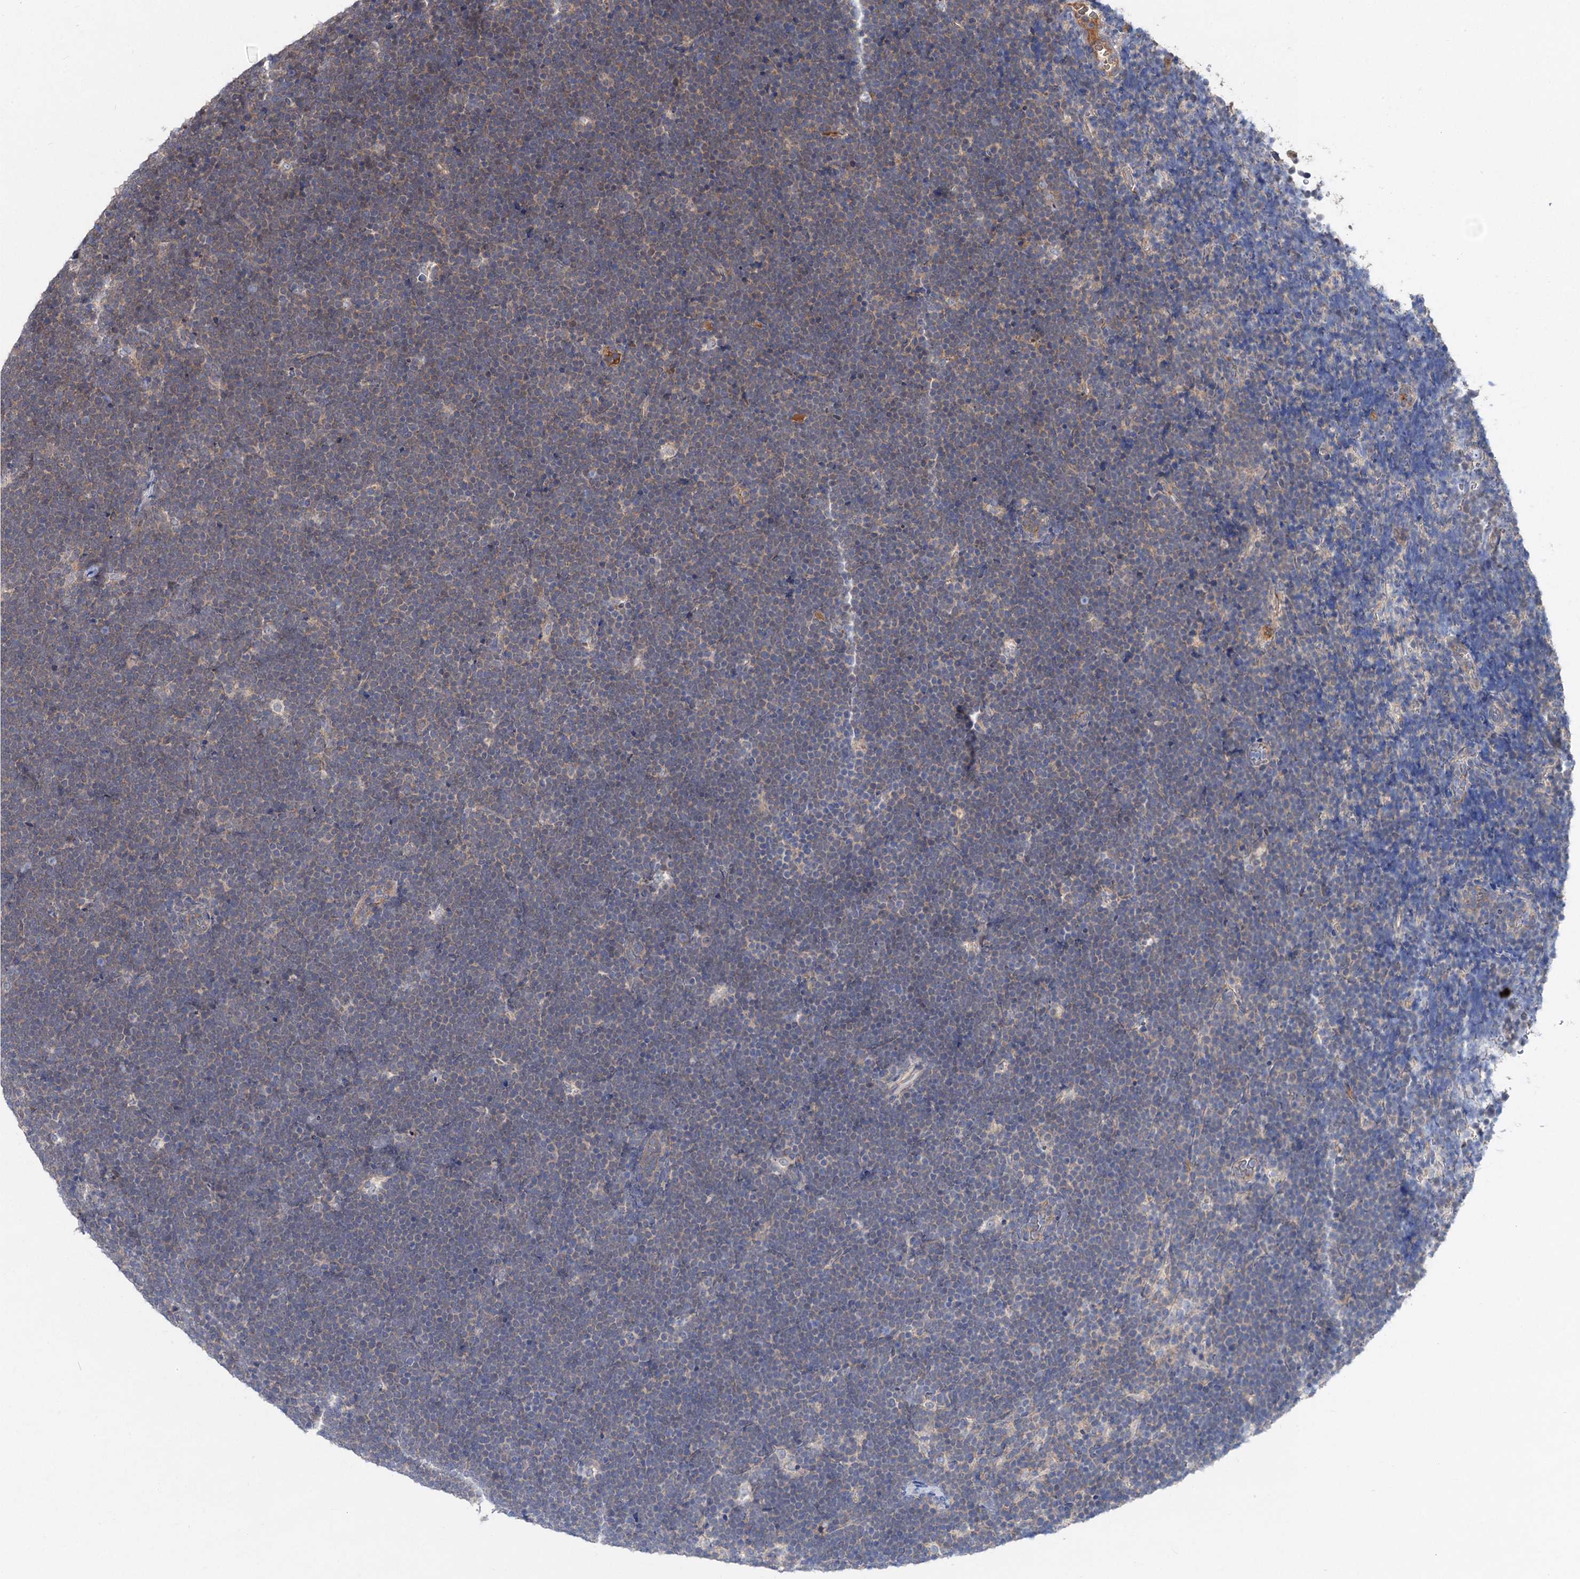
{"staining": {"intensity": "weak", "quantity": "25%-75%", "location": "cytoplasmic/membranous"}, "tissue": "lymphoma", "cell_type": "Tumor cells", "image_type": "cancer", "snomed": [{"axis": "morphology", "description": "Malignant lymphoma, non-Hodgkin's type, High grade"}, {"axis": "topography", "description": "Lymph node"}], "caption": "Brown immunohistochemical staining in lymphoma shows weak cytoplasmic/membranous staining in about 25%-75% of tumor cells. (brown staining indicates protein expression, while blue staining denotes nuclei).", "gene": "NUDCD2", "patient": {"sex": "male", "age": 13}}